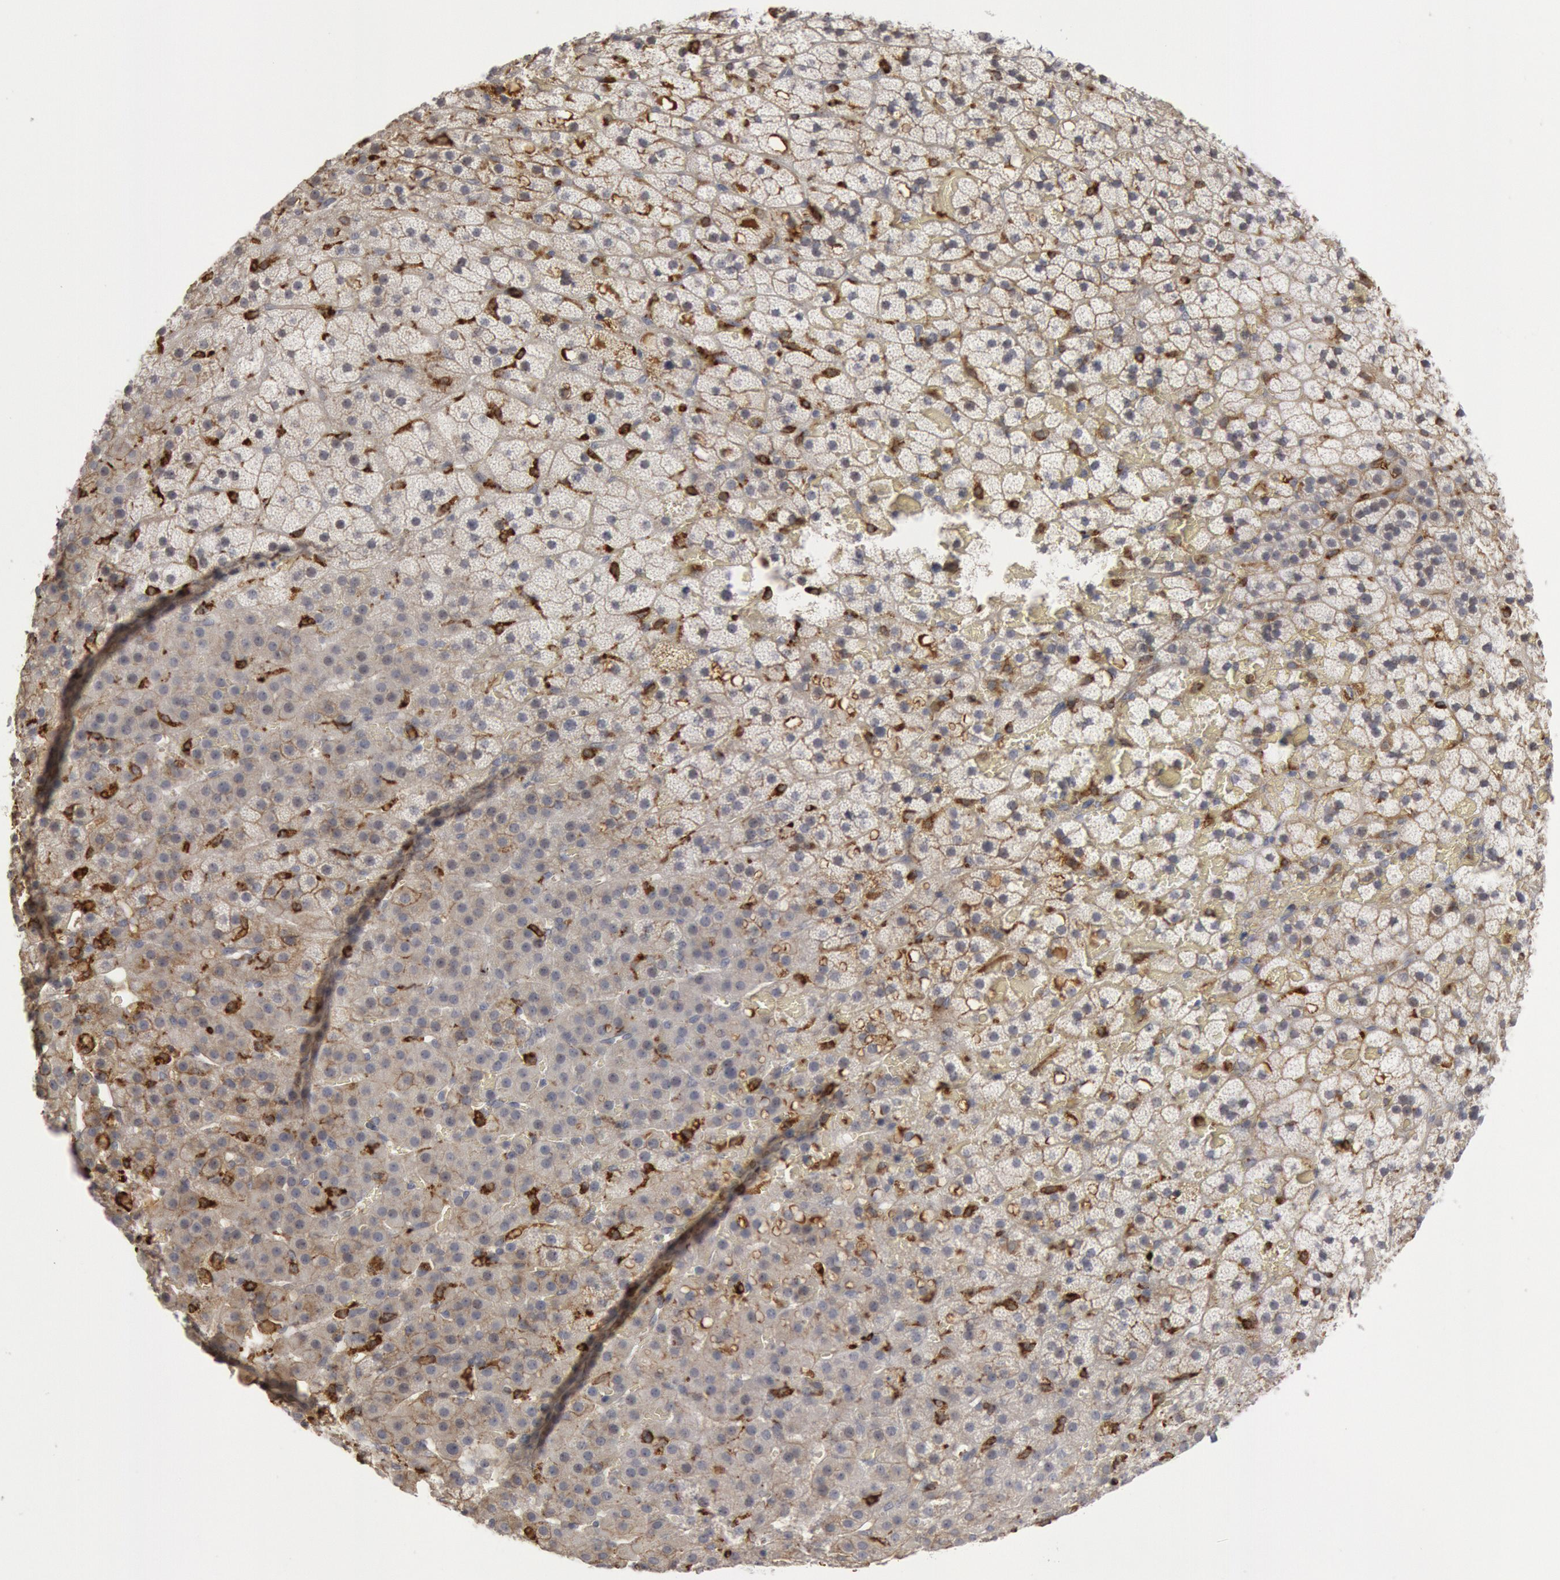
{"staining": {"intensity": "moderate", "quantity": "<25%", "location": "cytoplasmic/membranous"}, "tissue": "adrenal gland", "cell_type": "Glandular cells", "image_type": "normal", "snomed": [{"axis": "morphology", "description": "Normal tissue, NOS"}, {"axis": "topography", "description": "Adrenal gland"}], "caption": "Glandular cells show low levels of moderate cytoplasmic/membranous staining in approximately <25% of cells in normal adrenal gland.", "gene": "C1QC", "patient": {"sex": "male", "age": 35}}